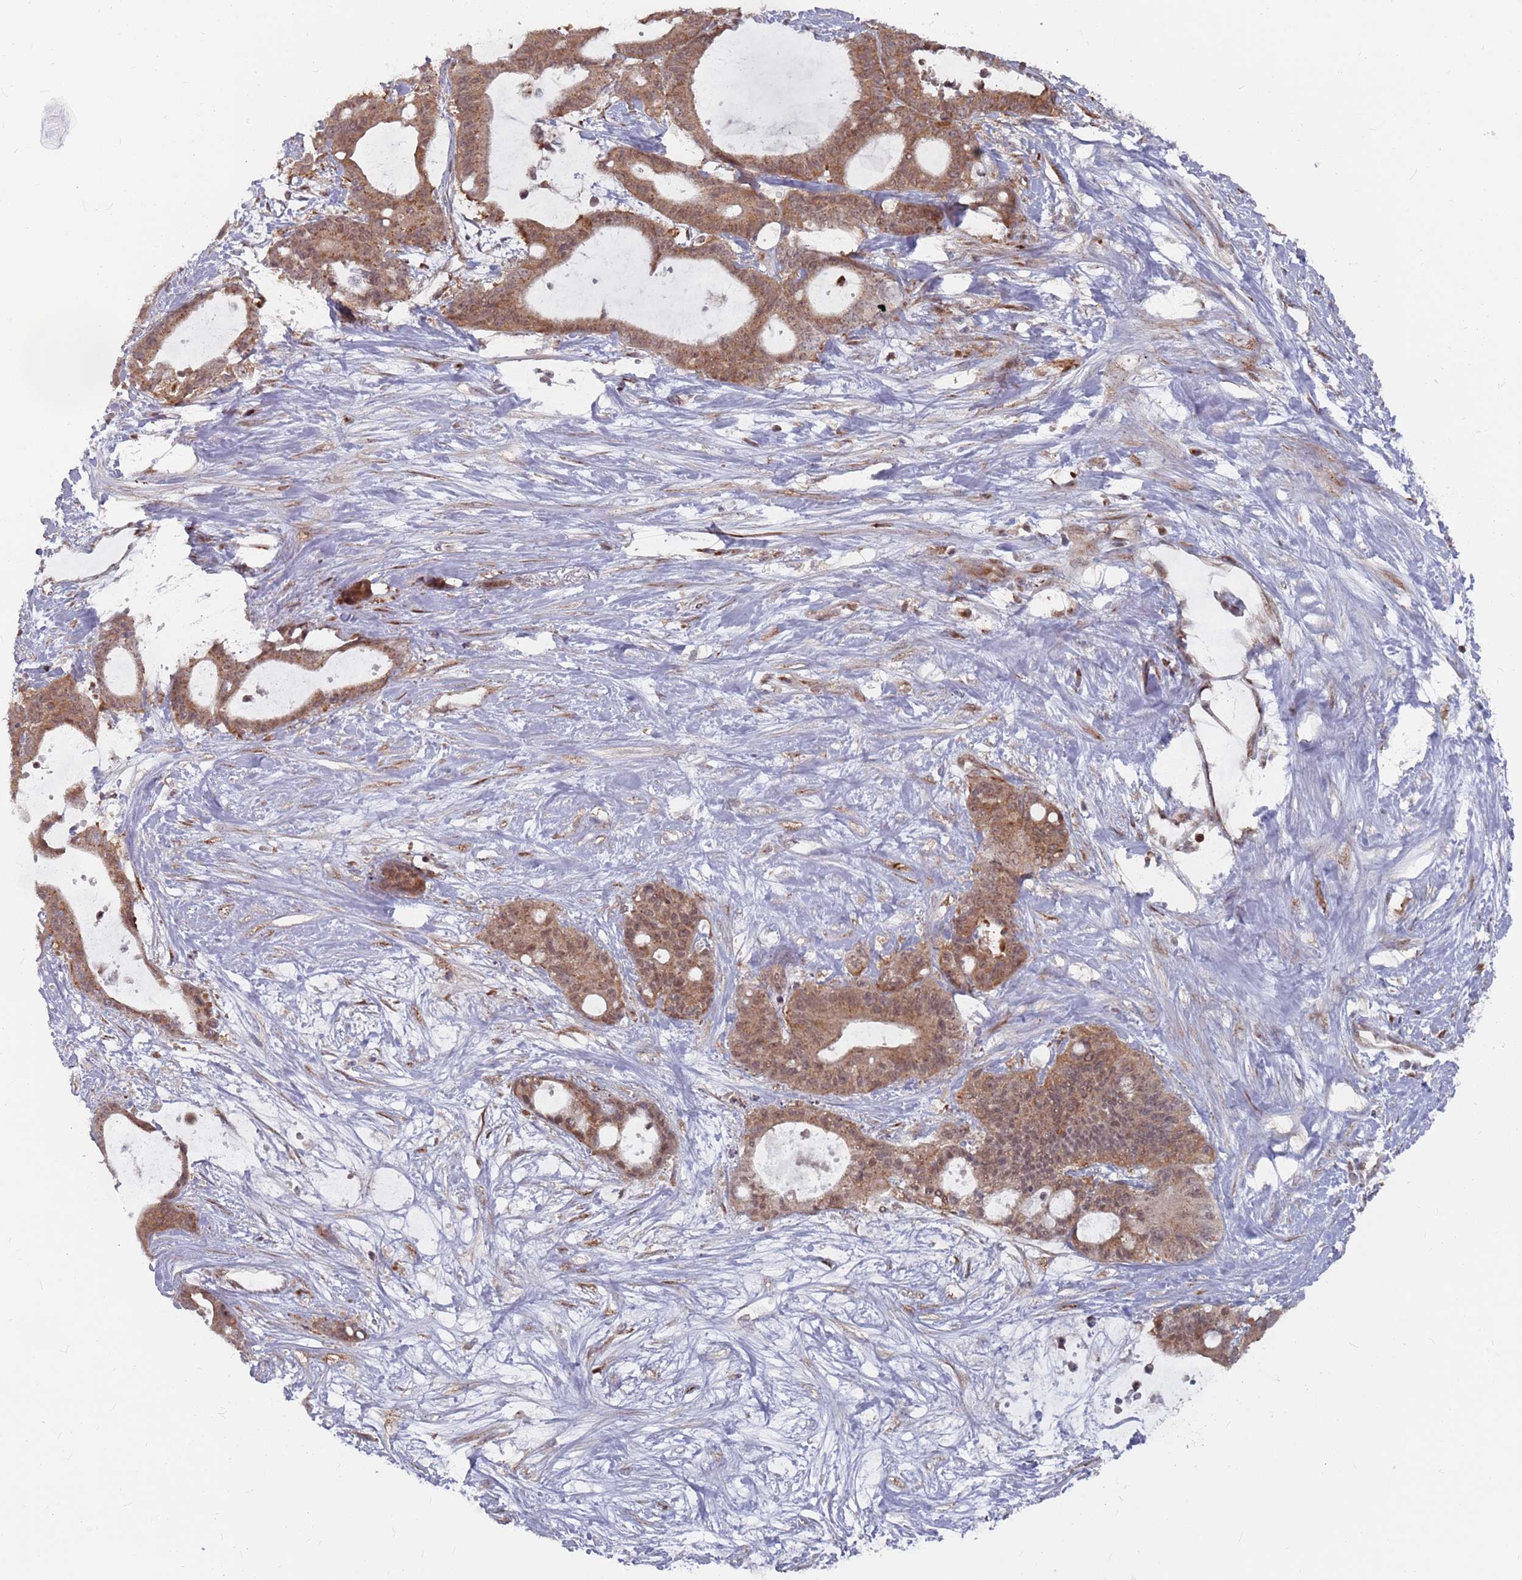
{"staining": {"intensity": "moderate", "quantity": ">75%", "location": "cytoplasmic/membranous"}, "tissue": "liver cancer", "cell_type": "Tumor cells", "image_type": "cancer", "snomed": [{"axis": "morphology", "description": "Normal tissue, NOS"}, {"axis": "morphology", "description": "Cholangiocarcinoma"}, {"axis": "topography", "description": "Liver"}, {"axis": "topography", "description": "Peripheral nerve tissue"}], "caption": "Immunohistochemistry (IHC) photomicrograph of neoplastic tissue: liver cancer stained using immunohistochemistry reveals medium levels of moderate protein expression localized specifically in the cytoplasmic/membranous of tumor cells, appearing as a cytoplasmic/membranous brown color.", "gene": "FMO4", "patient": {"sex": "female", "age": 73}}